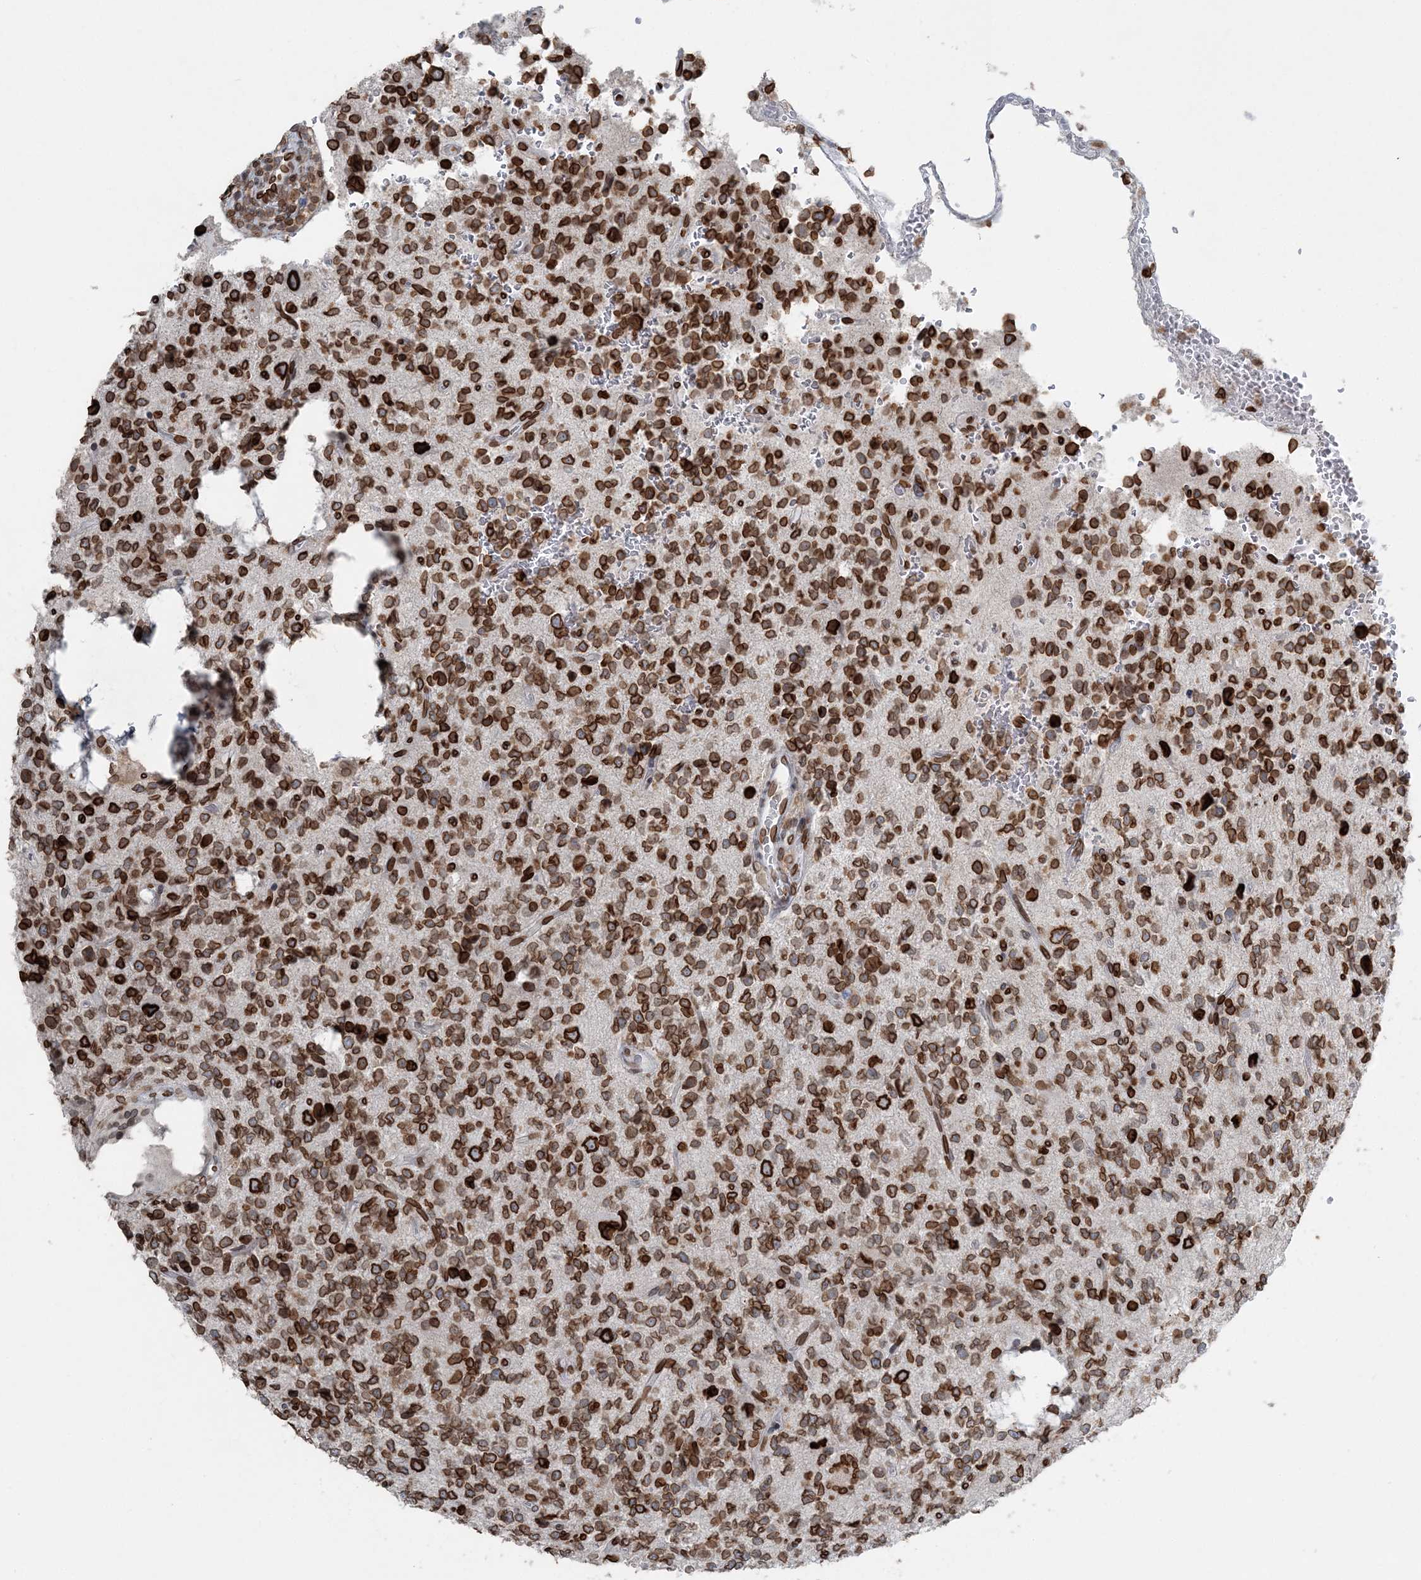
{"staining": {"intensity": "moderate", "quantity": ">75%", "location": "cytoplasmic/membranous,nuclear"}, "tissue": "glioma", "cell_type": "Tumor cells", "image_type": "cancer", "snomed": [{"axis": "morphology", "description": "Glioma, malignant, High grade"}, {"axis": "topography", "description": "Brain"}], "caption": "High-power microscopy captured an immunohistochemistry (IHC) histopathology image of glioma, revealing moderate cytoplasmic/membranous and nuclear expression in approximately >75% of tumor cells.", "gene": "GJD4", "patient": {"sex": "female", "age": 62}}